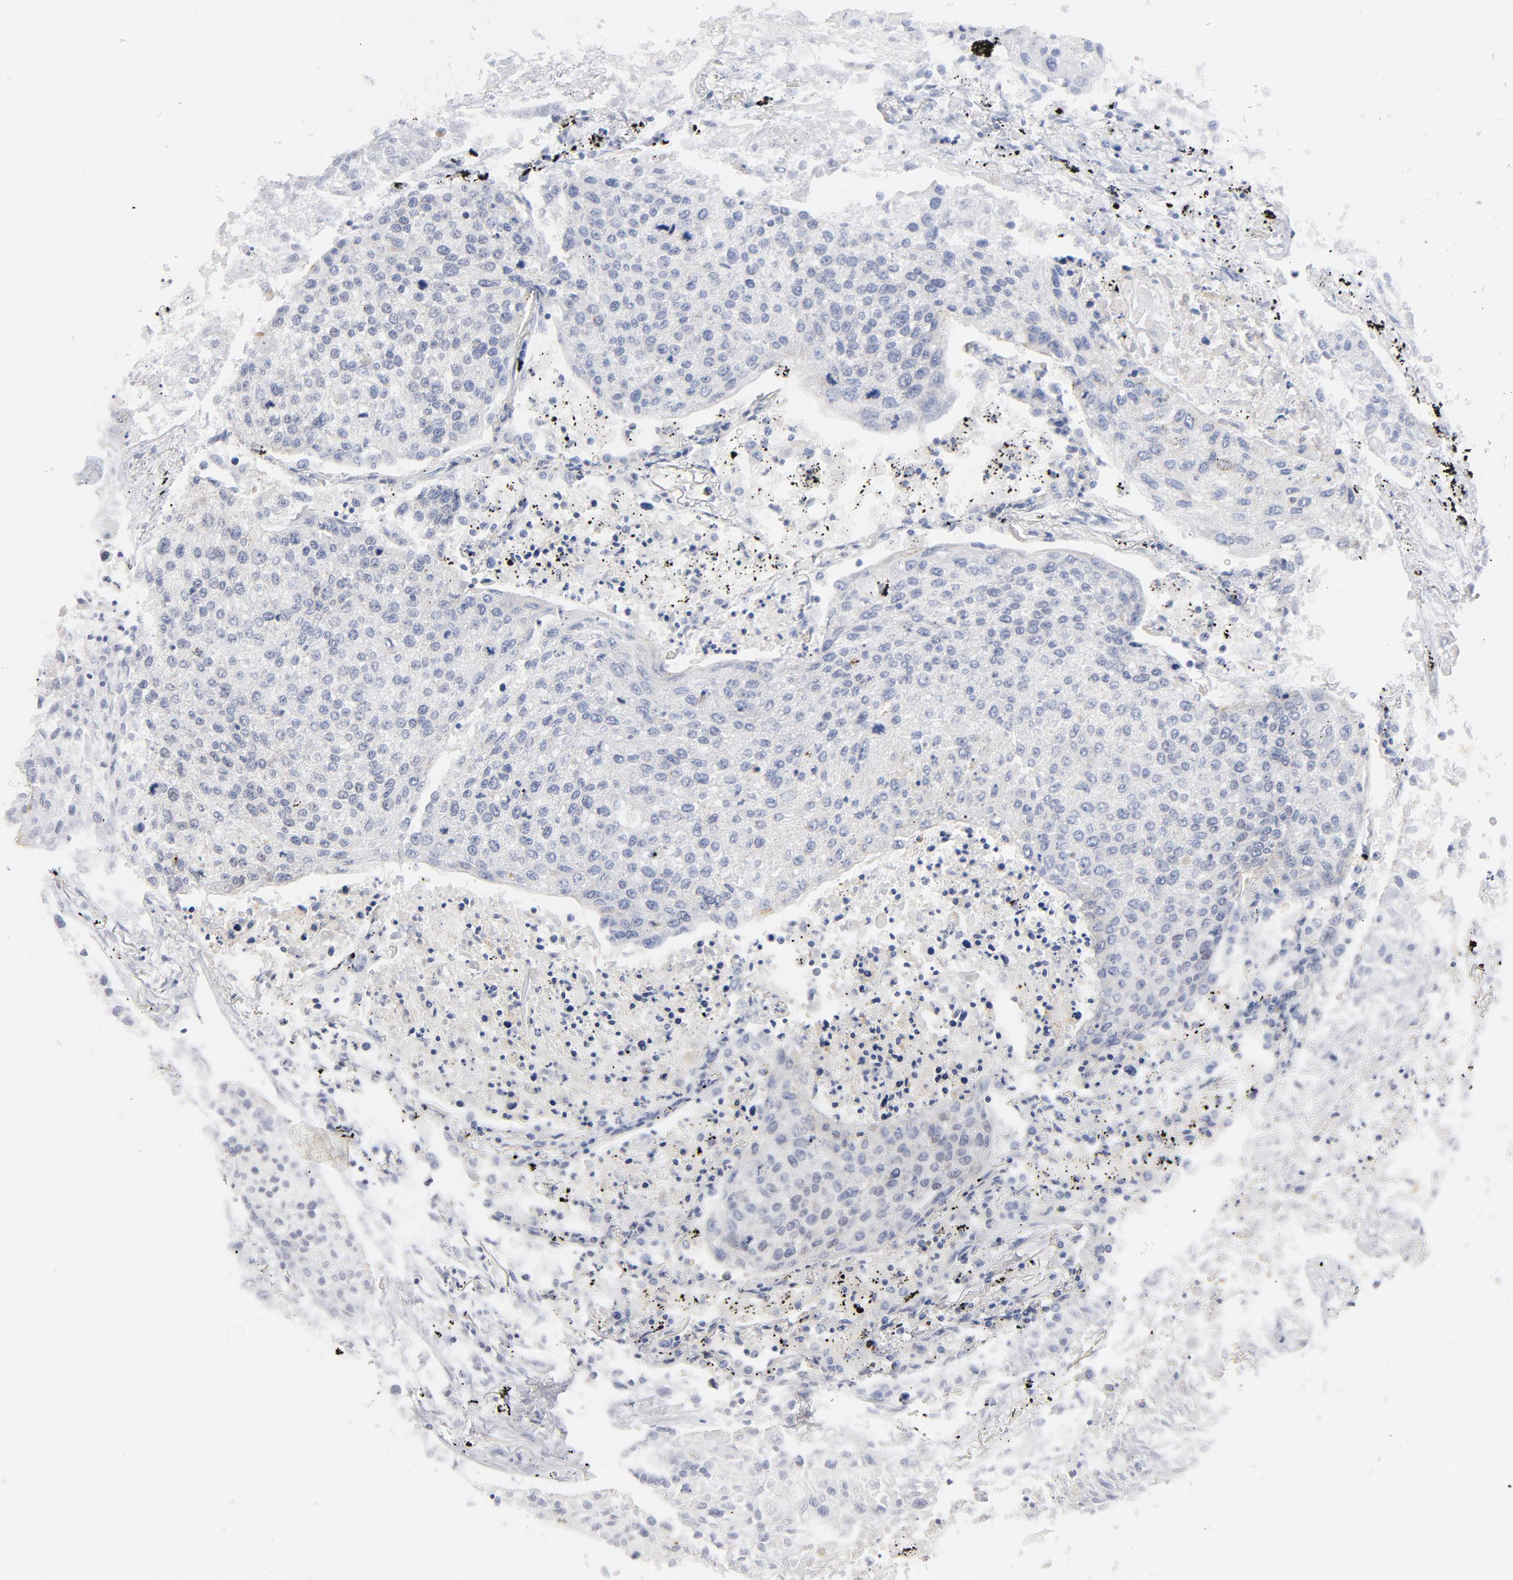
{"staining": {"intensity": "negative", "quantity": "none", "location": "none"}, "tissue": "lung cancer", "cell_type": "Tumor cells", "image_type": "cancer", "snomed": [{"axis": "morphology", "description": "Squamous cell carcinoma, NOS"}, {"axis": "topography", "description": "Lung"}], "caption": "Tumor cells are negative for protein expression in human squamous cell carcinoma (lung).", "gene": "BAP1", "patient": {"sex": "male", "age": 75}}